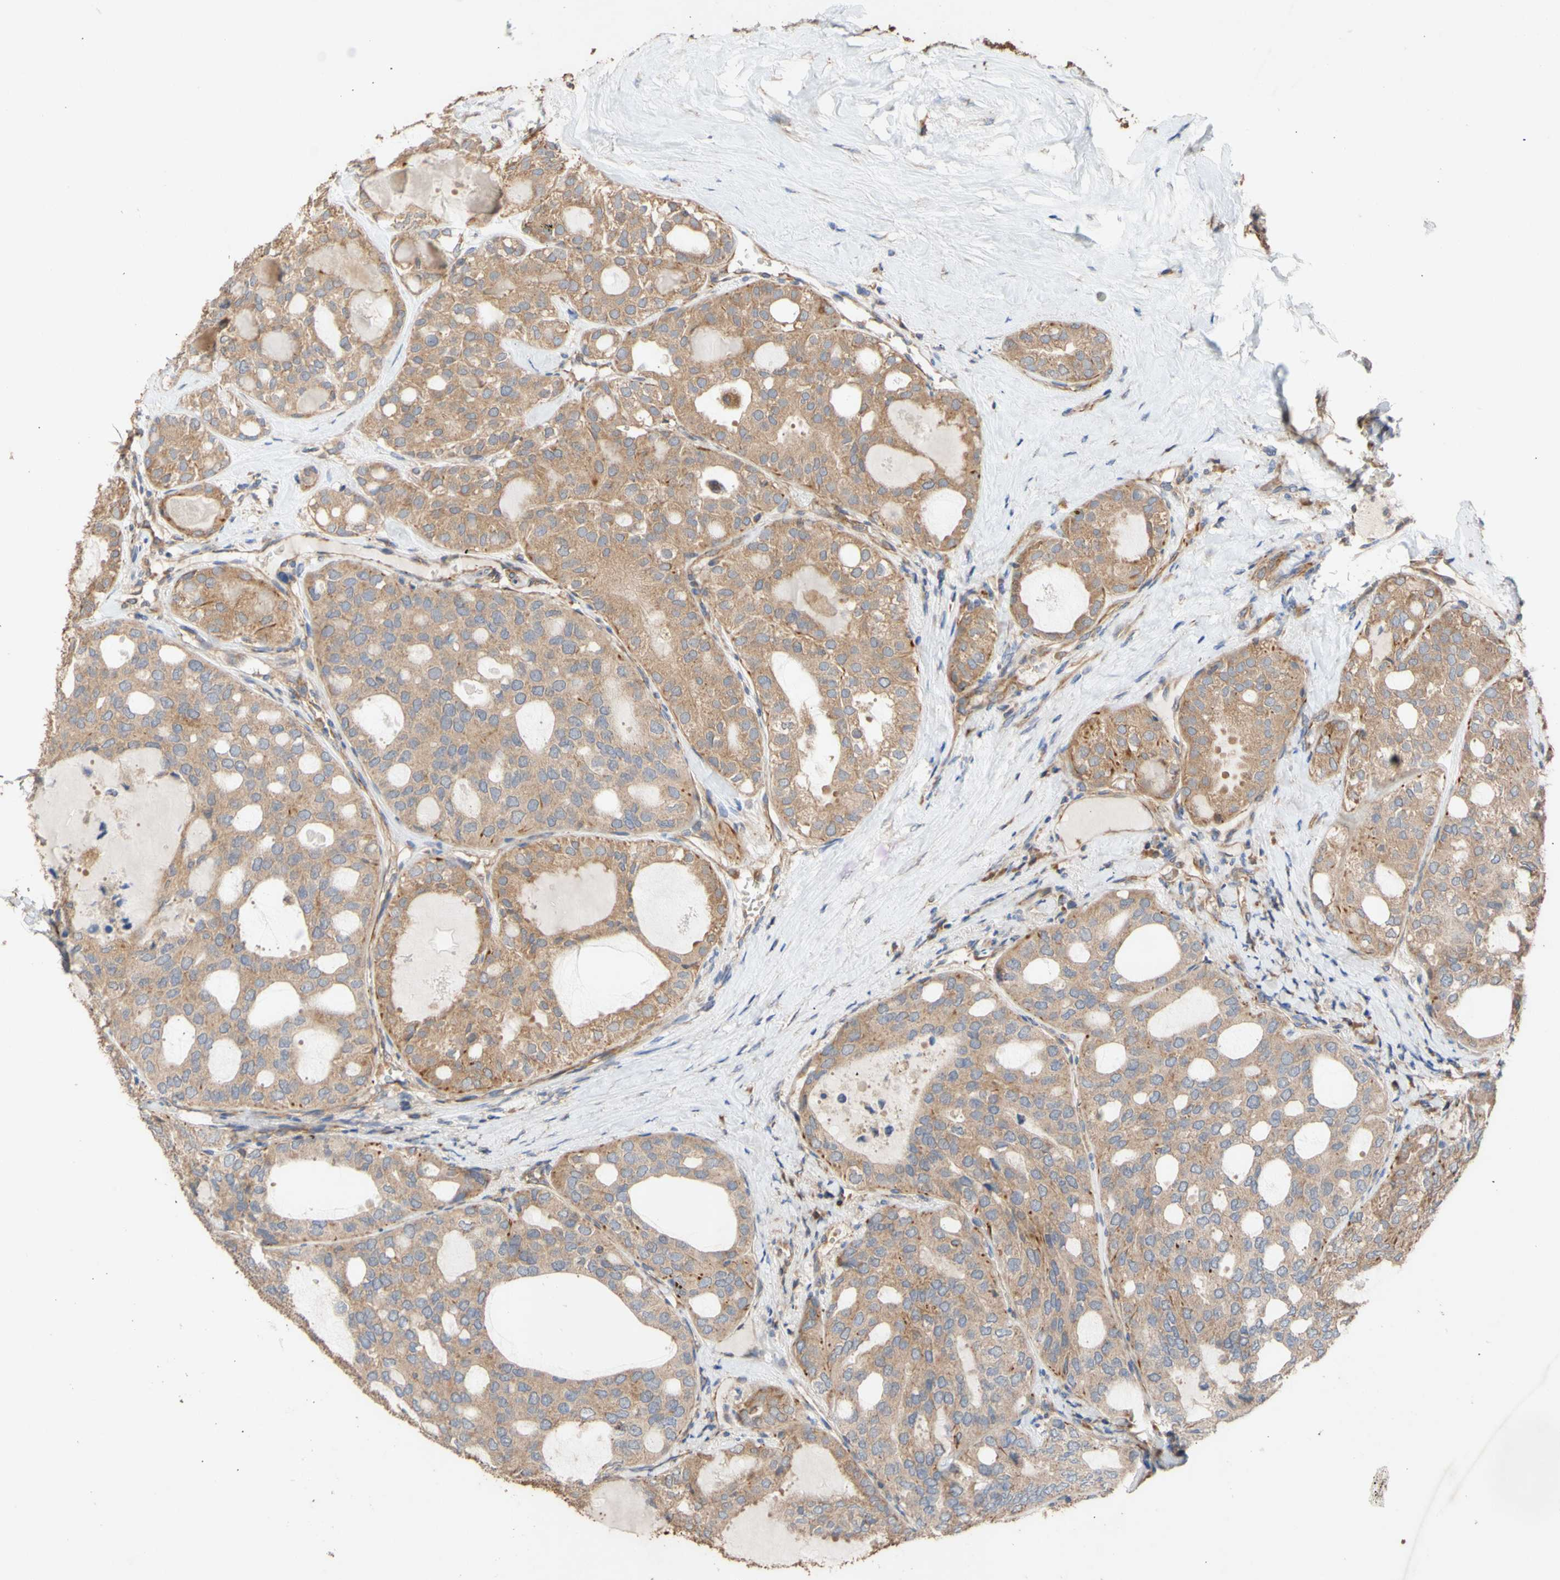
{"staining": {"intensity": "moderate", "quantity": ">75%", "location": "cytoplasmic/membranous"}, "tissue": "thyroid cancer", "cell_type": "Tumor cells", "image_type": "cancer", "snomed": [{"axis": "morphology", "description": "Follicular adenoma carcinoma, NOS"}, {"axis": "topography", "description": "Thyroid gland"}], "caption": "Immunohistochemical staining of thyroid cancer (follicular adenoma carcinoma) demonstrates medium levels of moderate cytoplasmic/membranous protein staining in about >75% of tumor cells. (DAB IHC with brightfield microscopy, high magnification).", "gene": "EIF2S3", "patient": {"sex": "male", "age": 75}}